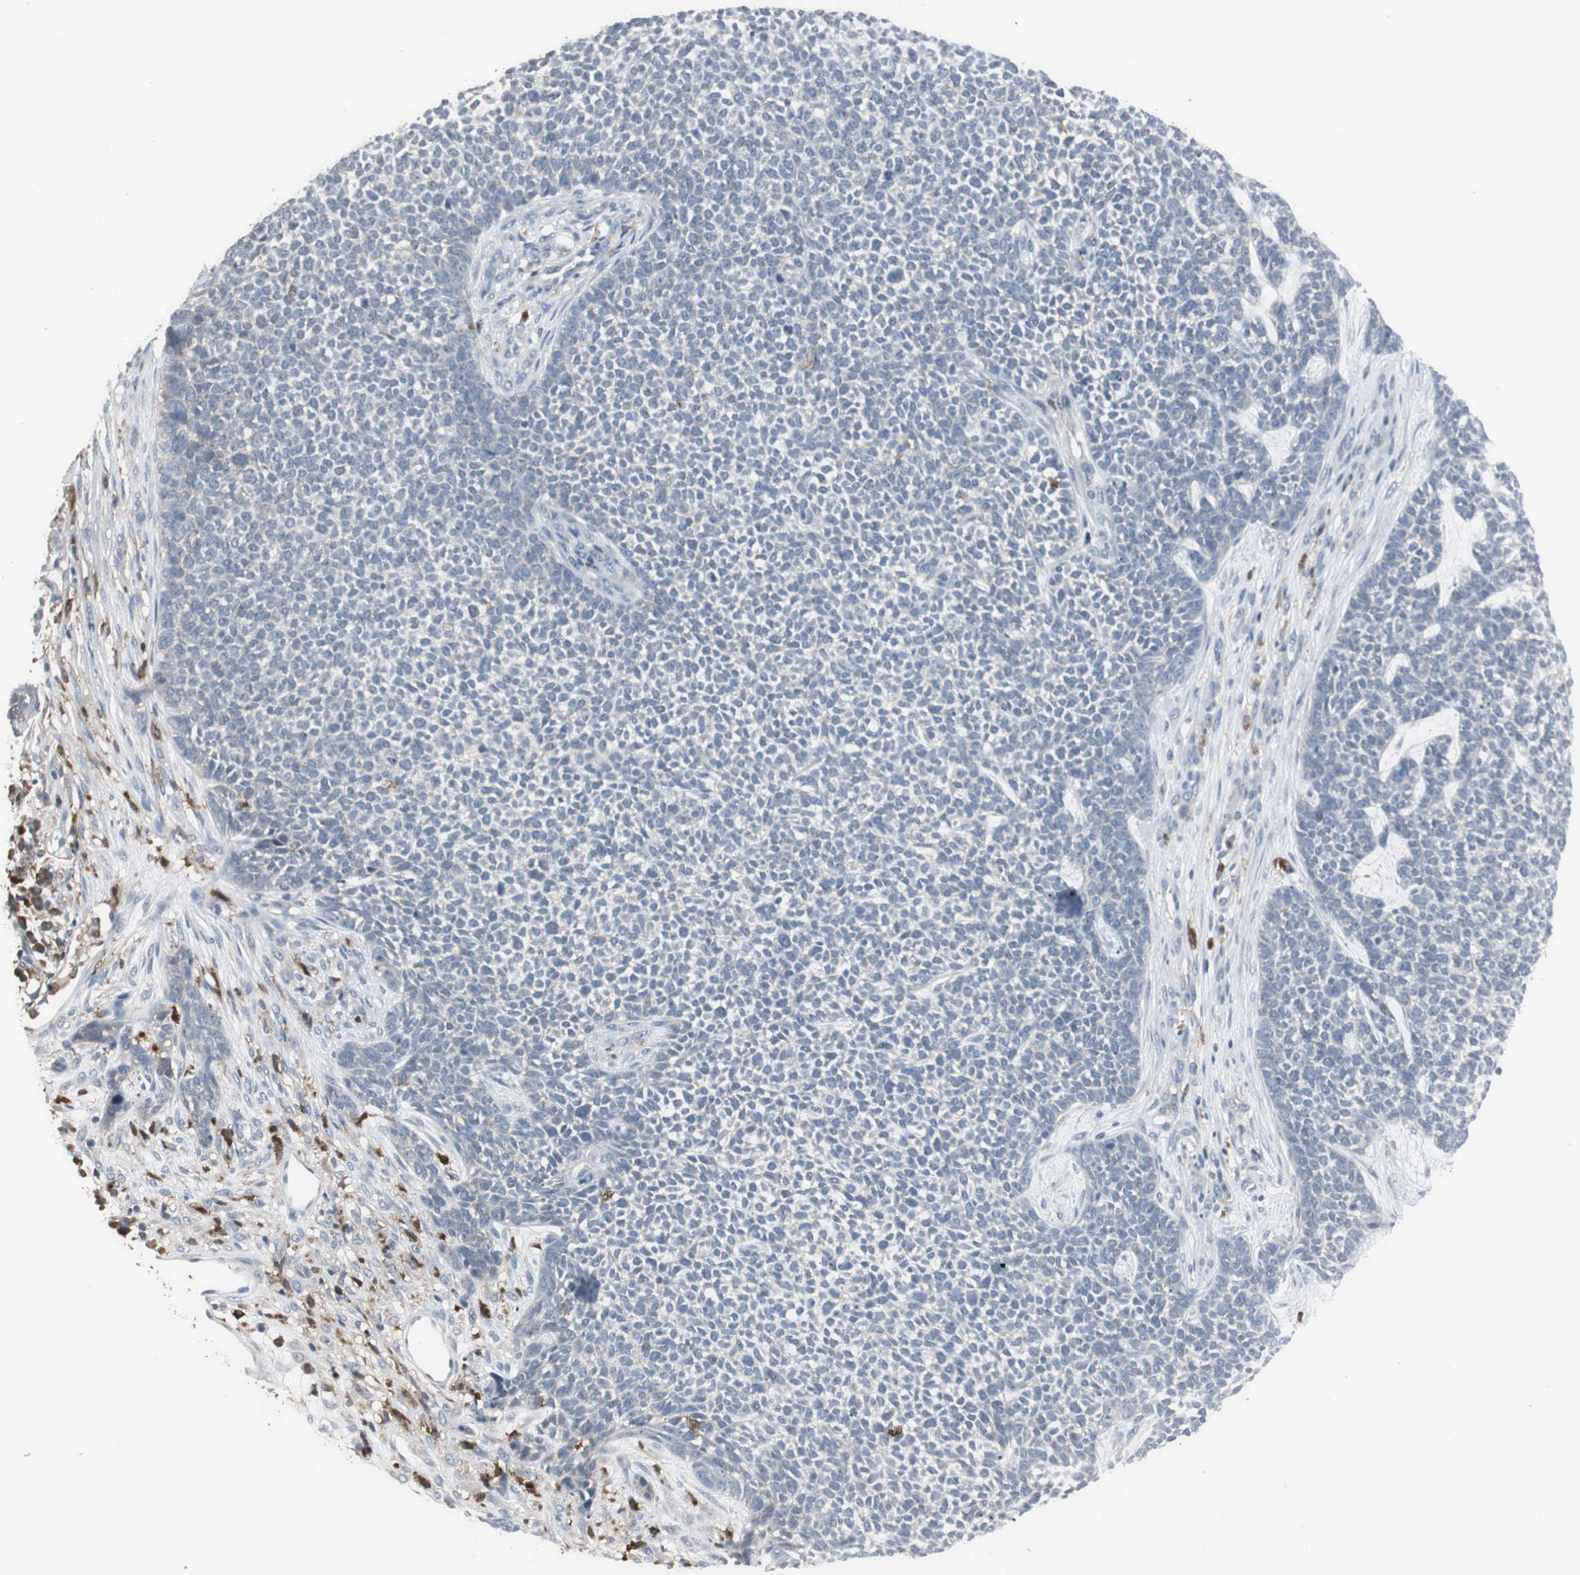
{"staining": {"intensity": "negative", "quantity": "none", "location": "none"}, "tissue": "skin cancer", "cell_type": "Tumor cells", "image_type": "cancer", "snomed": [{"axis": "morphology", "description": "Basal cell carcinoma"}, {"axis": "topography", "description": "Skin"}], "caption": "Human skin cancer stained for a protein using immunohistochemistry reveals no positivity in tumor cells.", "gene": "NCF2", "patient": {"sex": "female", "age": 84}}